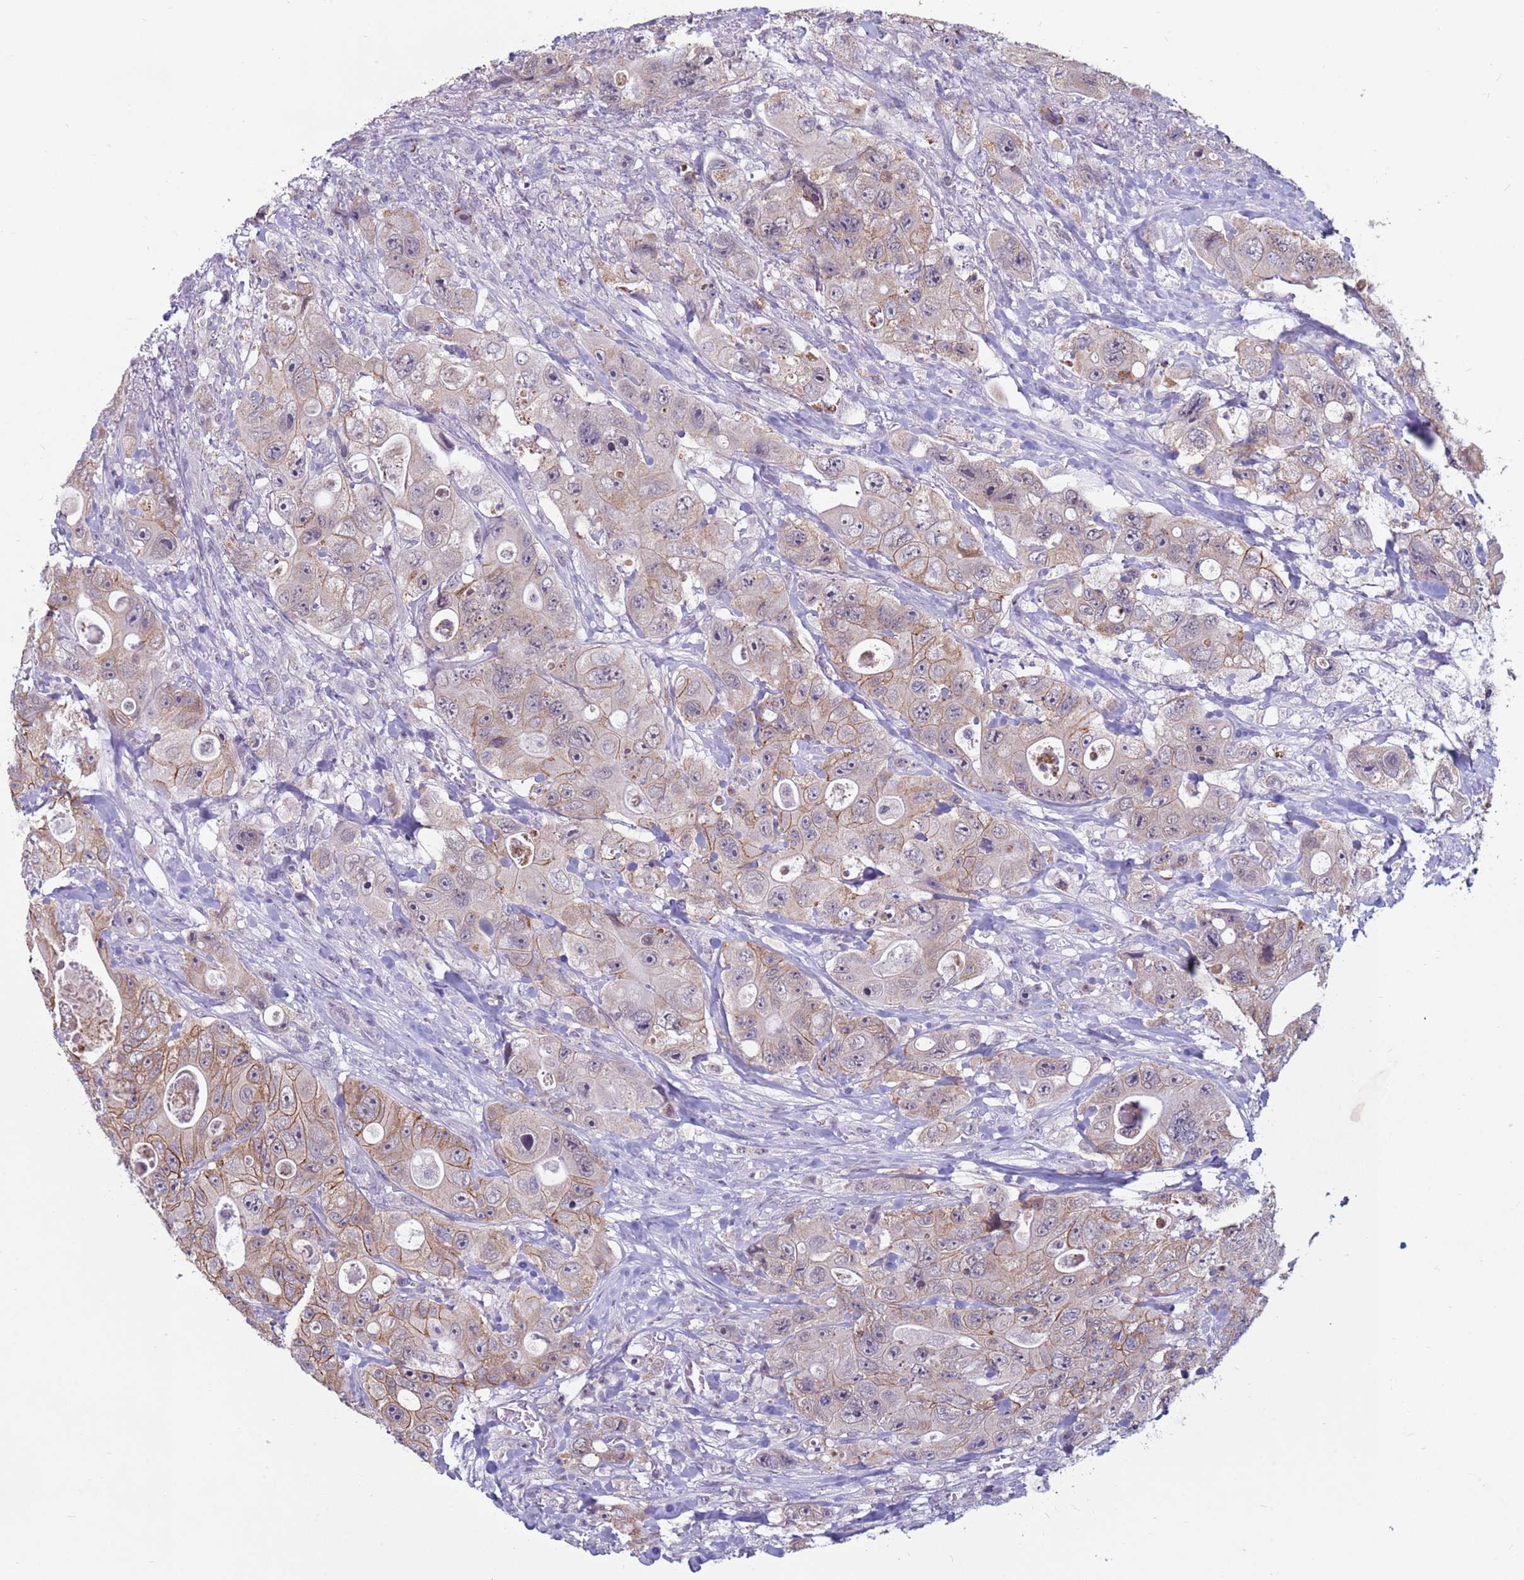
{"staining": {"intensity": "moderate", "quantity": "25%-75%", "location": "cytoplasmic/membranous"}, "tissue": "colorectal cancer", "cell_type": "Tumor cells", "image_type": "cancer", "snomed": [{"axis": "morphology", "description": "Adenocarcinoma, NOS"}, {"axis": "topography", "description": "Colon"}], "caption": "About 25%-75% of tumor cells in human adenocarcinoma (colorectal) show moderate cytoplasmic/membranous protein staining as visualized by brown immunohistochemical staining.", "gene": "CDK2AP2", "patient": {"sex": "female", "age": 46}}